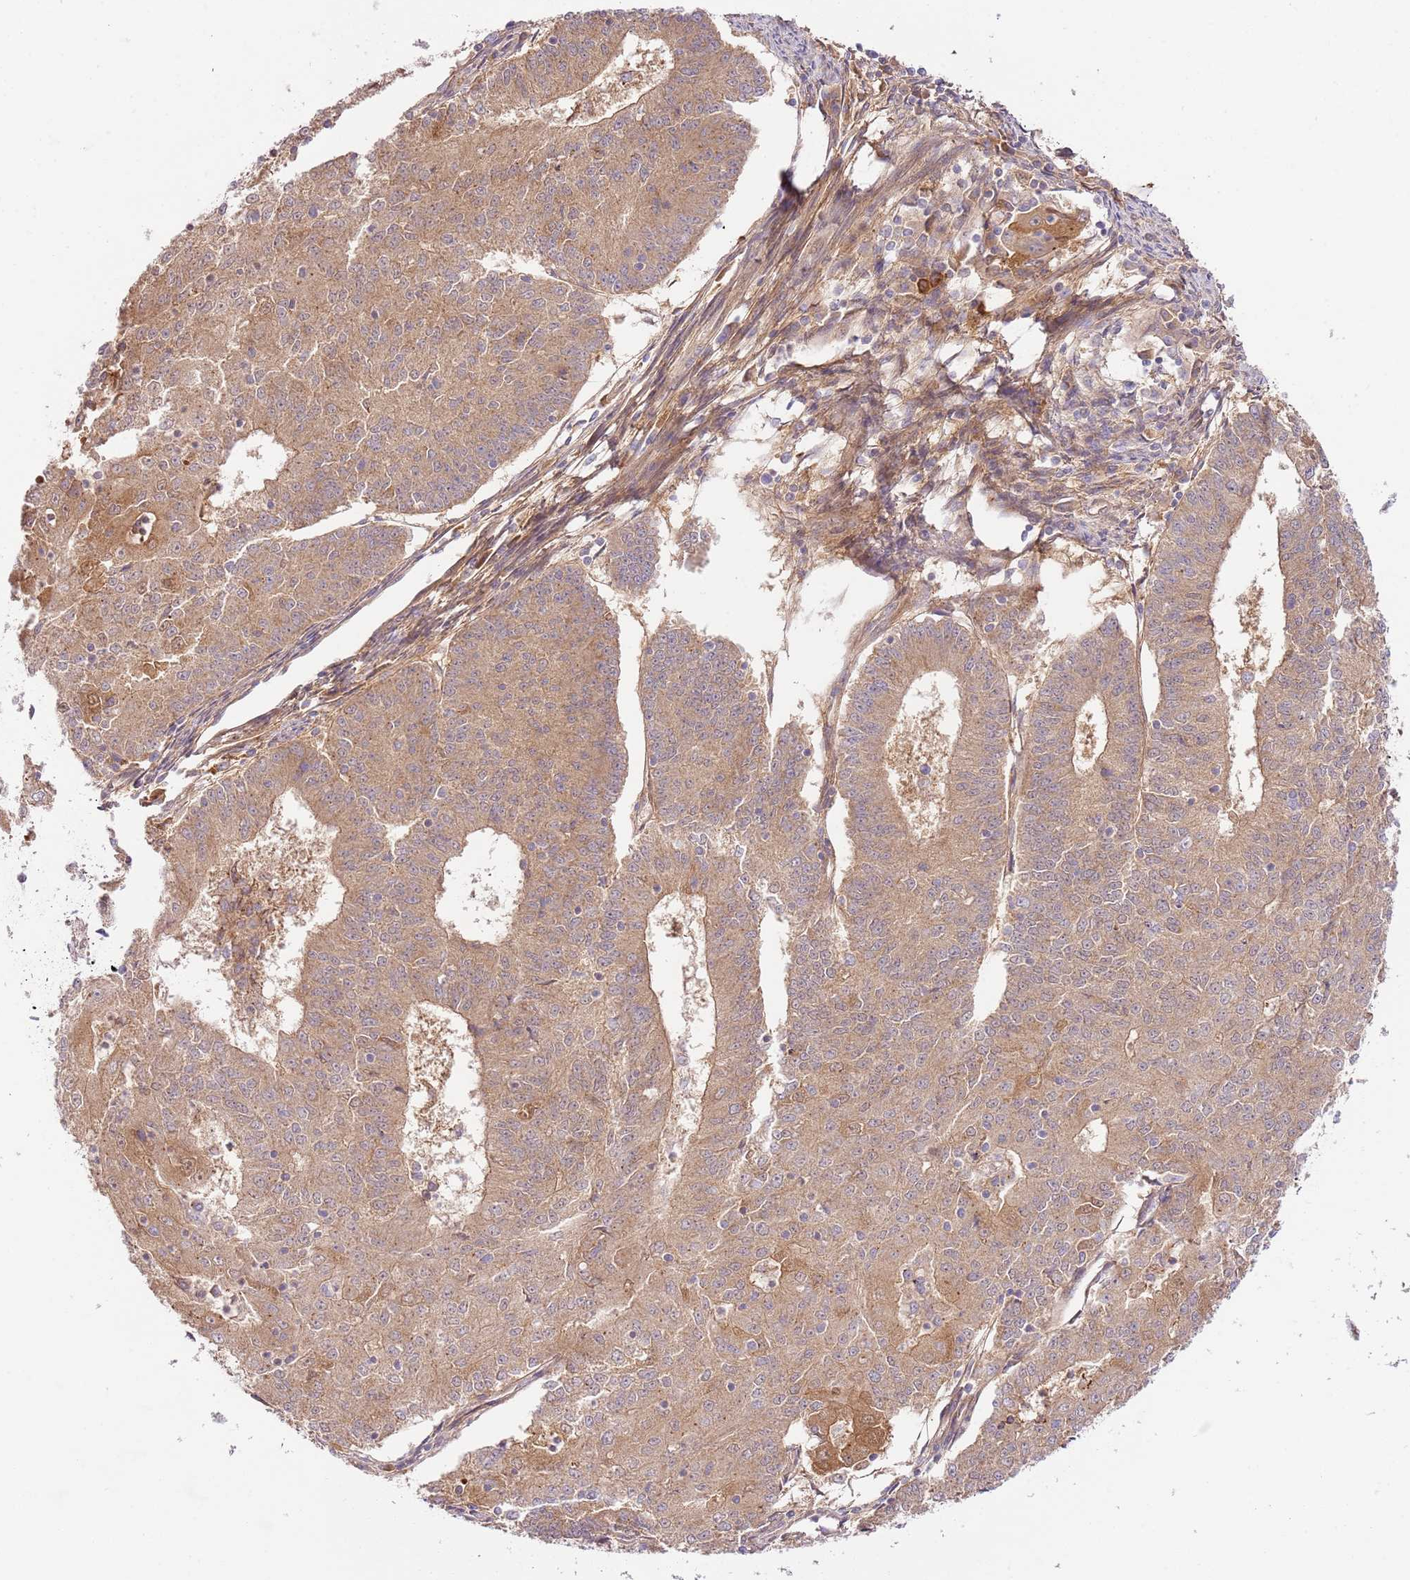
{"staining": {"intensity": "moderate", "quantity": ">75%", "location": "cytoplasmic/membranous"}, "tissue": "endometrial cancer", "cell_type": "Tumor cells", "image_type": "cancer", "snomed": [{"axis": "morphology", "description": "Adenocarcinoma, NOS"}, {"axis": "topography", "description": "Endometrium"}], "caption": "Brown immunohistochemical staining in human endometrial cancer reveals moderate cytoplasmic/membranous positivity in approximately >75% of tumor cells.", "gene": "C8G", "patient": {"sex": "female", "age": 56}}